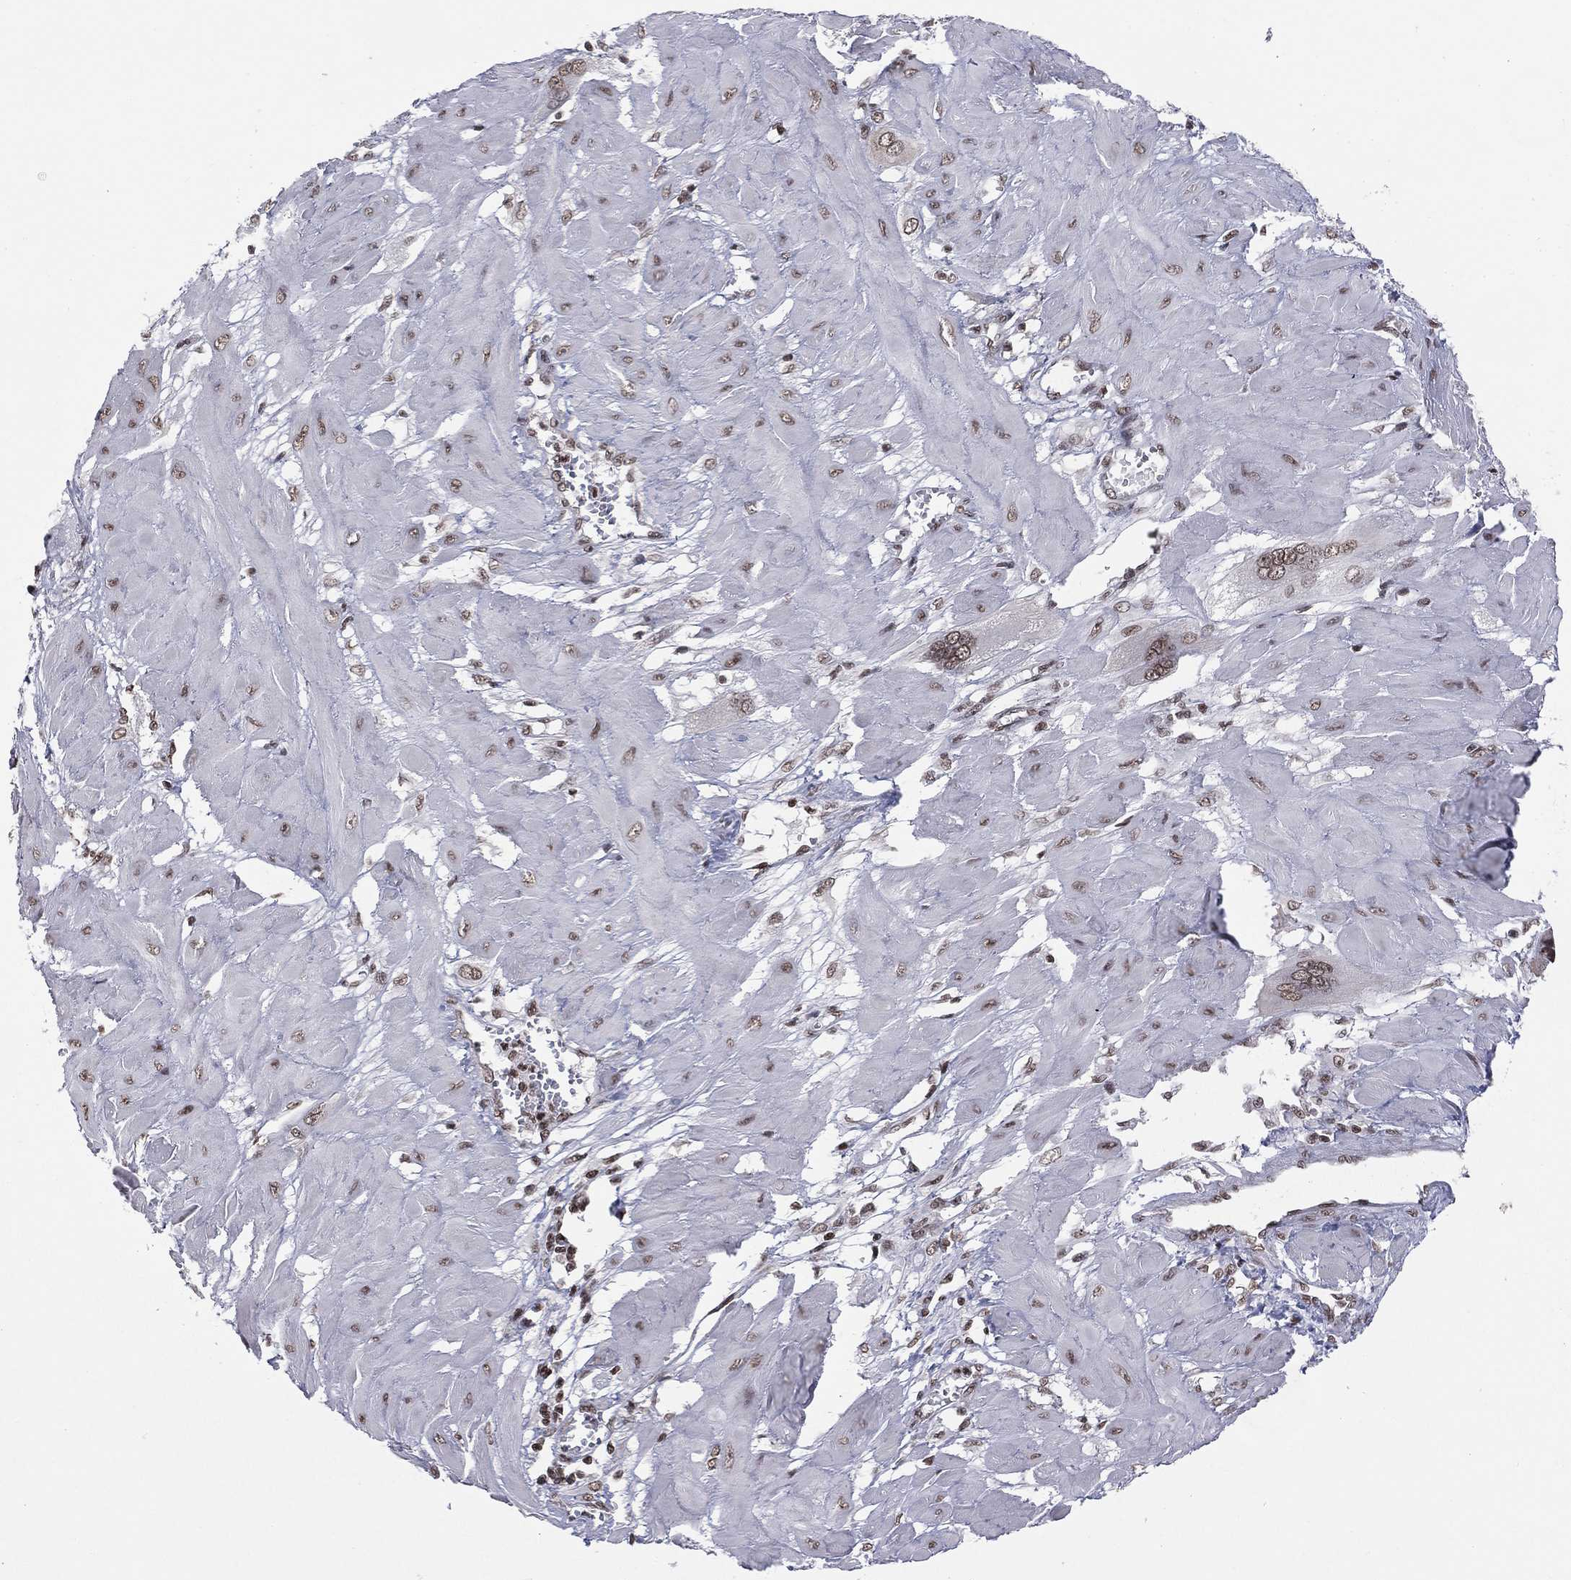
{"staining": {"intensity": "moderate", "quantity": ">75%", "location": "nuclear"}, "tissue": "cervical cancer", "cell_type": "Tumor cells", "image_type": "cancer", "snomed": [{"axis": "morphology", "description": "Squamous cell carcinoma, NOS"}, {"axis": "topography", "description": "Cervix"}], "caption": "An immunohistochemistry image of neoplastic tissue is shown. Protein staining in brown highlights moderate nuclear positivity in cervical squamous cell carcinoma within tumor cells.", "gene": "RFX7", "patient": {"sex": "female", "age": 34}}